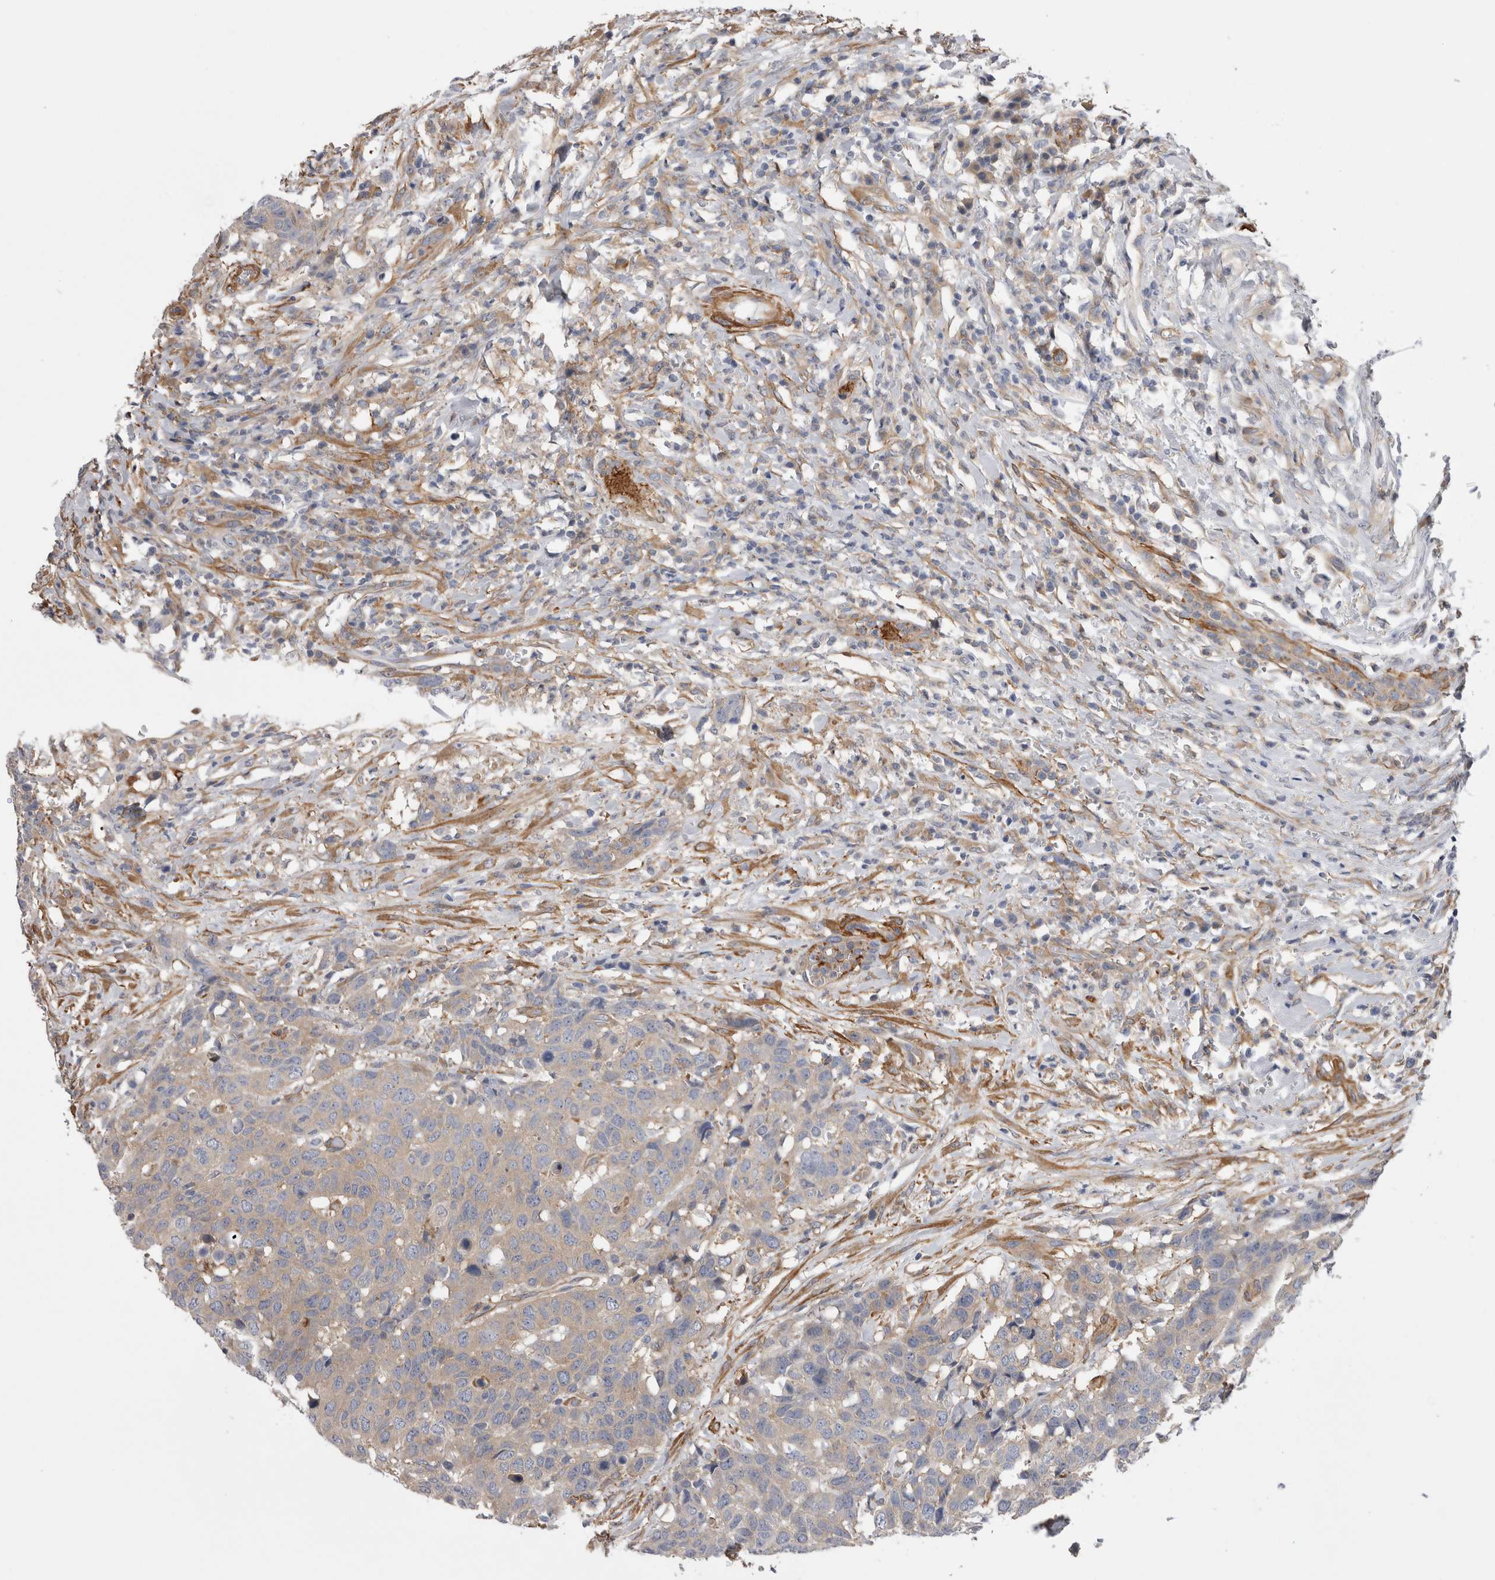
{"staining": {"intensity": "negative", "quantity": "none", "location": "none"}, "tissue": "head and neck cancer", "cell_type": "Tumor cells", "image_type": "cancer", "snomed": [{"axis": "morphology", "description": "Squamous cell carcinoma, NOS"}, {"axis": "topography", "description": "Head-Neck"}], "caption": "Immunohistochemistry (IHC) histopathology image of head and neck cancer stained for a protein (brown), which reveals no expression in tumor cells.", "gene": "EPRS1", "patient": {"sex": "male", "age": 66}}